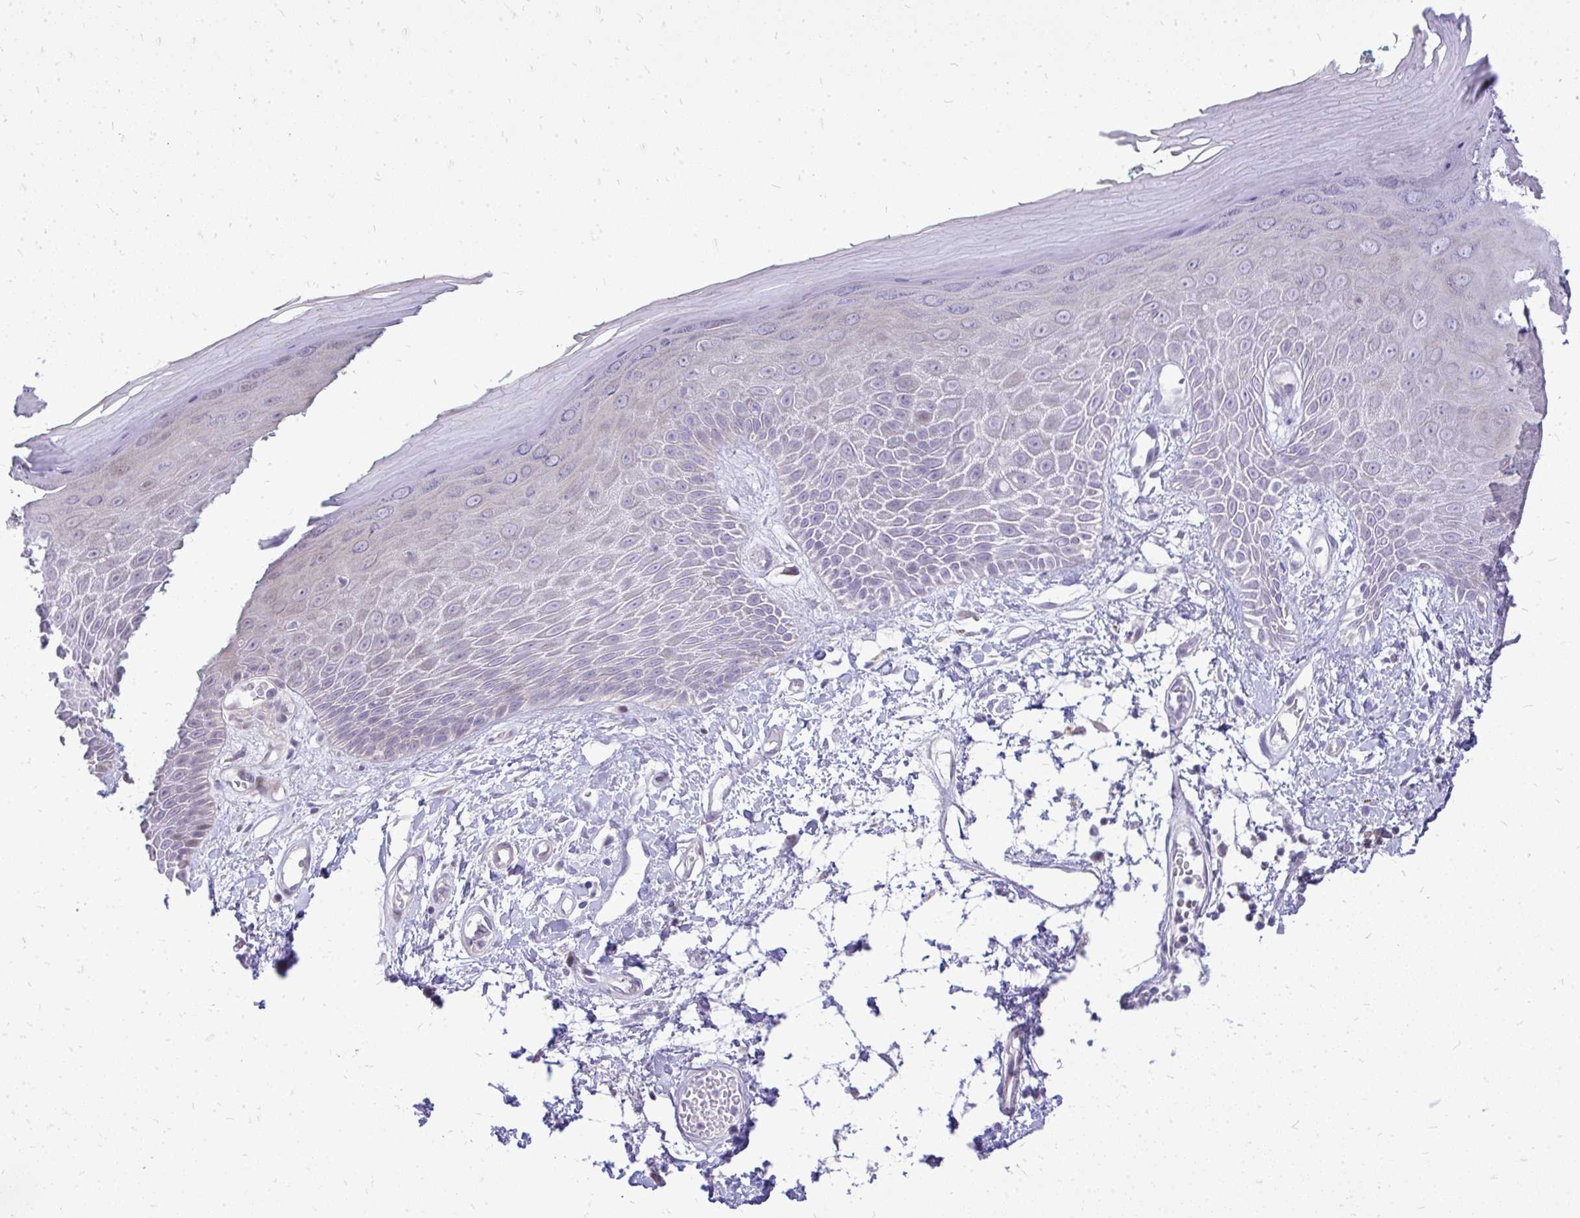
{"staining": {"intensity": "weak", "quantity": "<25%", "location": "cytoplasmic/membranous"}, "tissue": "skin", "cell_type": "Epidermal cells", "image_type": "normal", "snomed": [{"axis": "morphology", "description": "Normal tissue, NOS"}, {"axis": "topography", "description": "Anal"}, {"axis": "topography", "description": "Peripheral nerve tissue"}], "caption": "Immunohistochemistry (IHC) histopathology image of normal skin: human skin stained with DAB displays no significant protein expression in epidermal cells.", "gene": "OR8D1", "patient": {"sex": "male", "age": 78}}